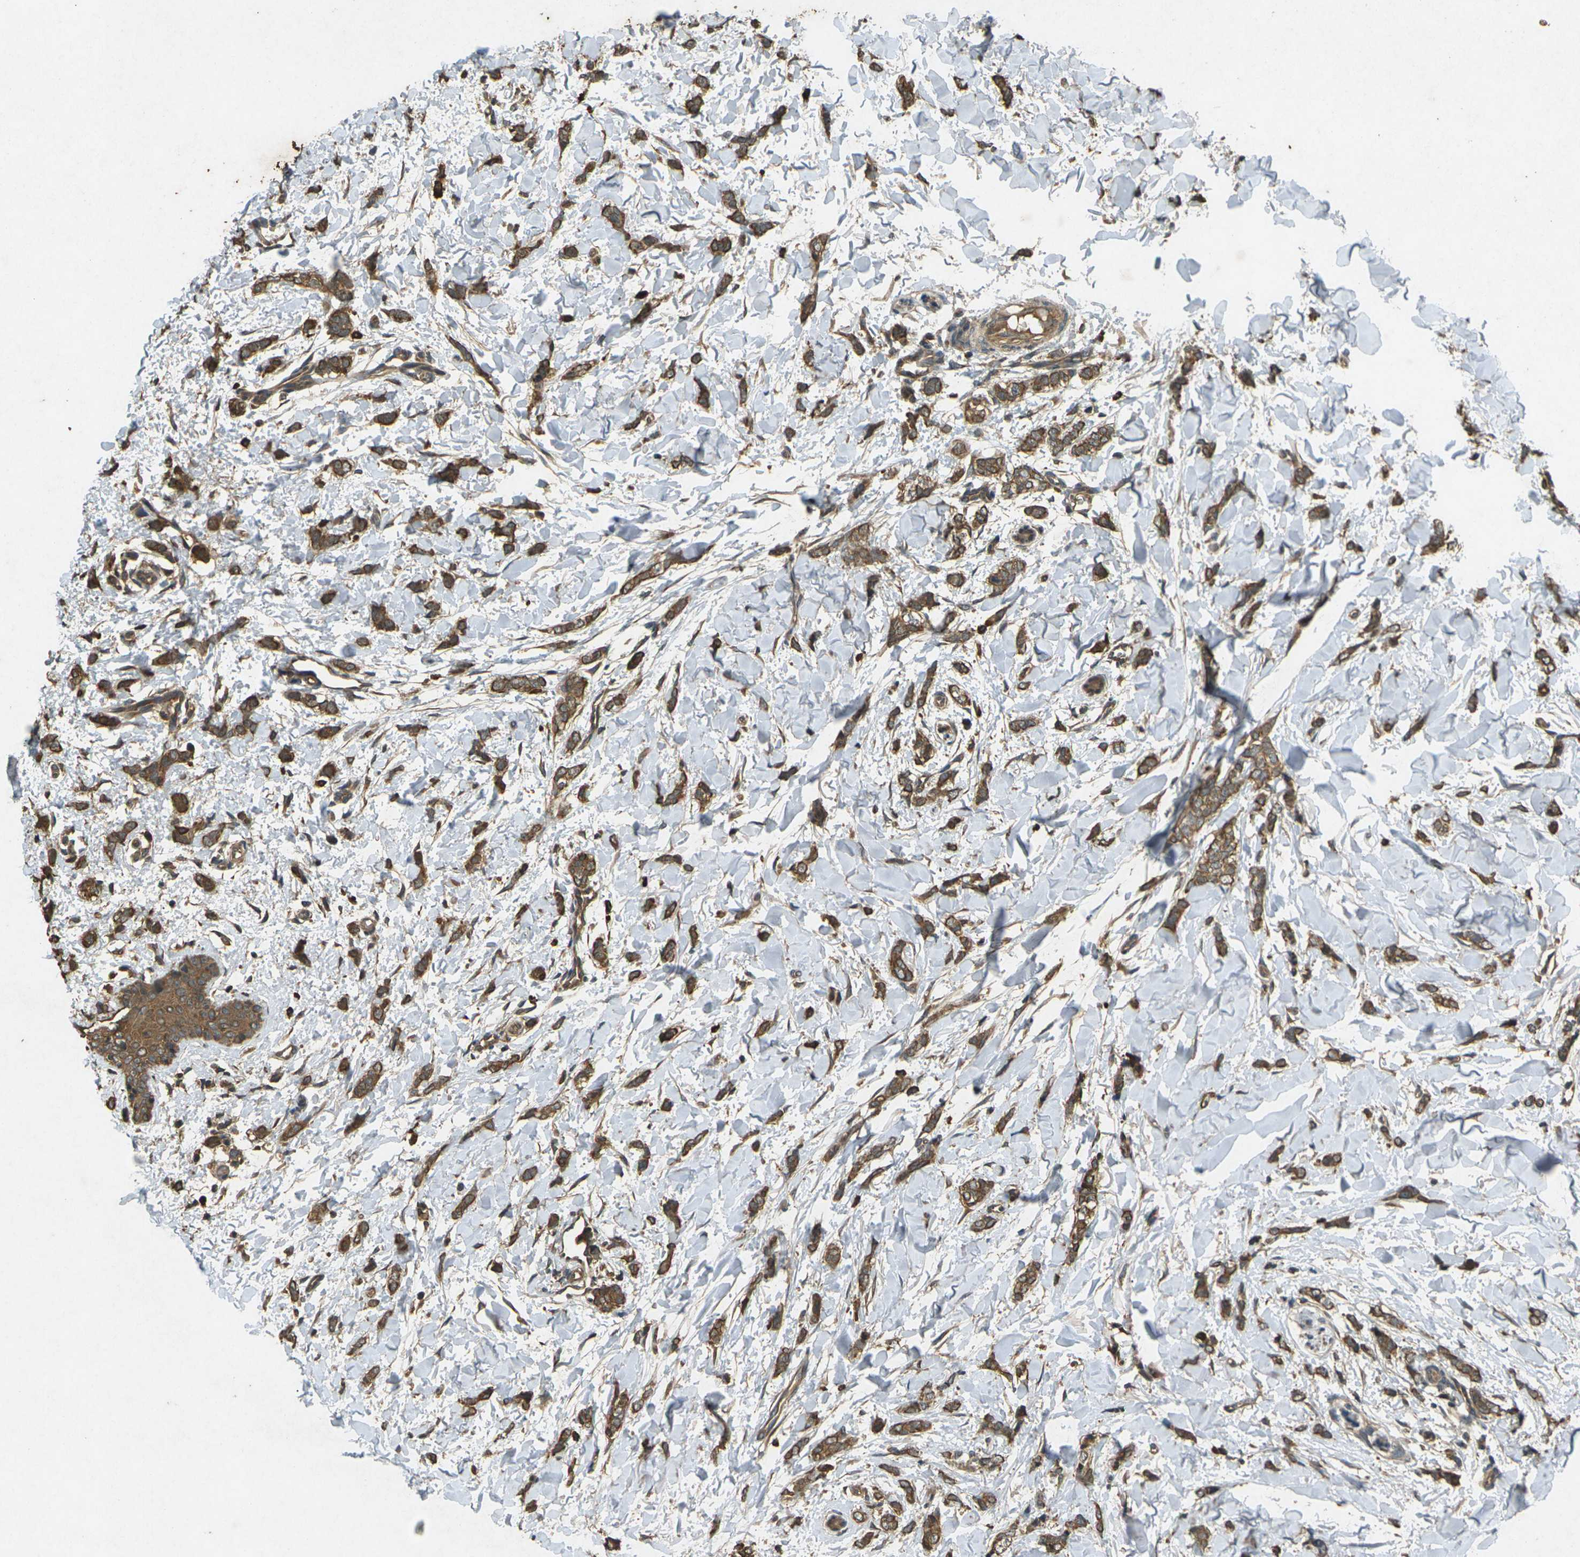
{"staining": {"intensity": "strong", "quantity": ">75%", "location": "cytoplasmic/membranous"}, "tissue": "breast cancer", "cell_type": "Tumor cells", "image_type": "cancer", "snomed": [{"axis": "morphology", "description": "Lobular carcinoma"}, {"axis": "topography", "description": "Skin"}, {"axis": "topography", "description": "Breast"}], "caption": "High-magnification brightfield microscopy of breast cancer stained with DAB (brown) and counterstained with hematoxylin (blue). tumor cells exhibit strong cytoplasmic/membranous positivity is identified in about>75% of cells.", "gene": "TAP1", "patient": {"sex": "female", "age": 46}}